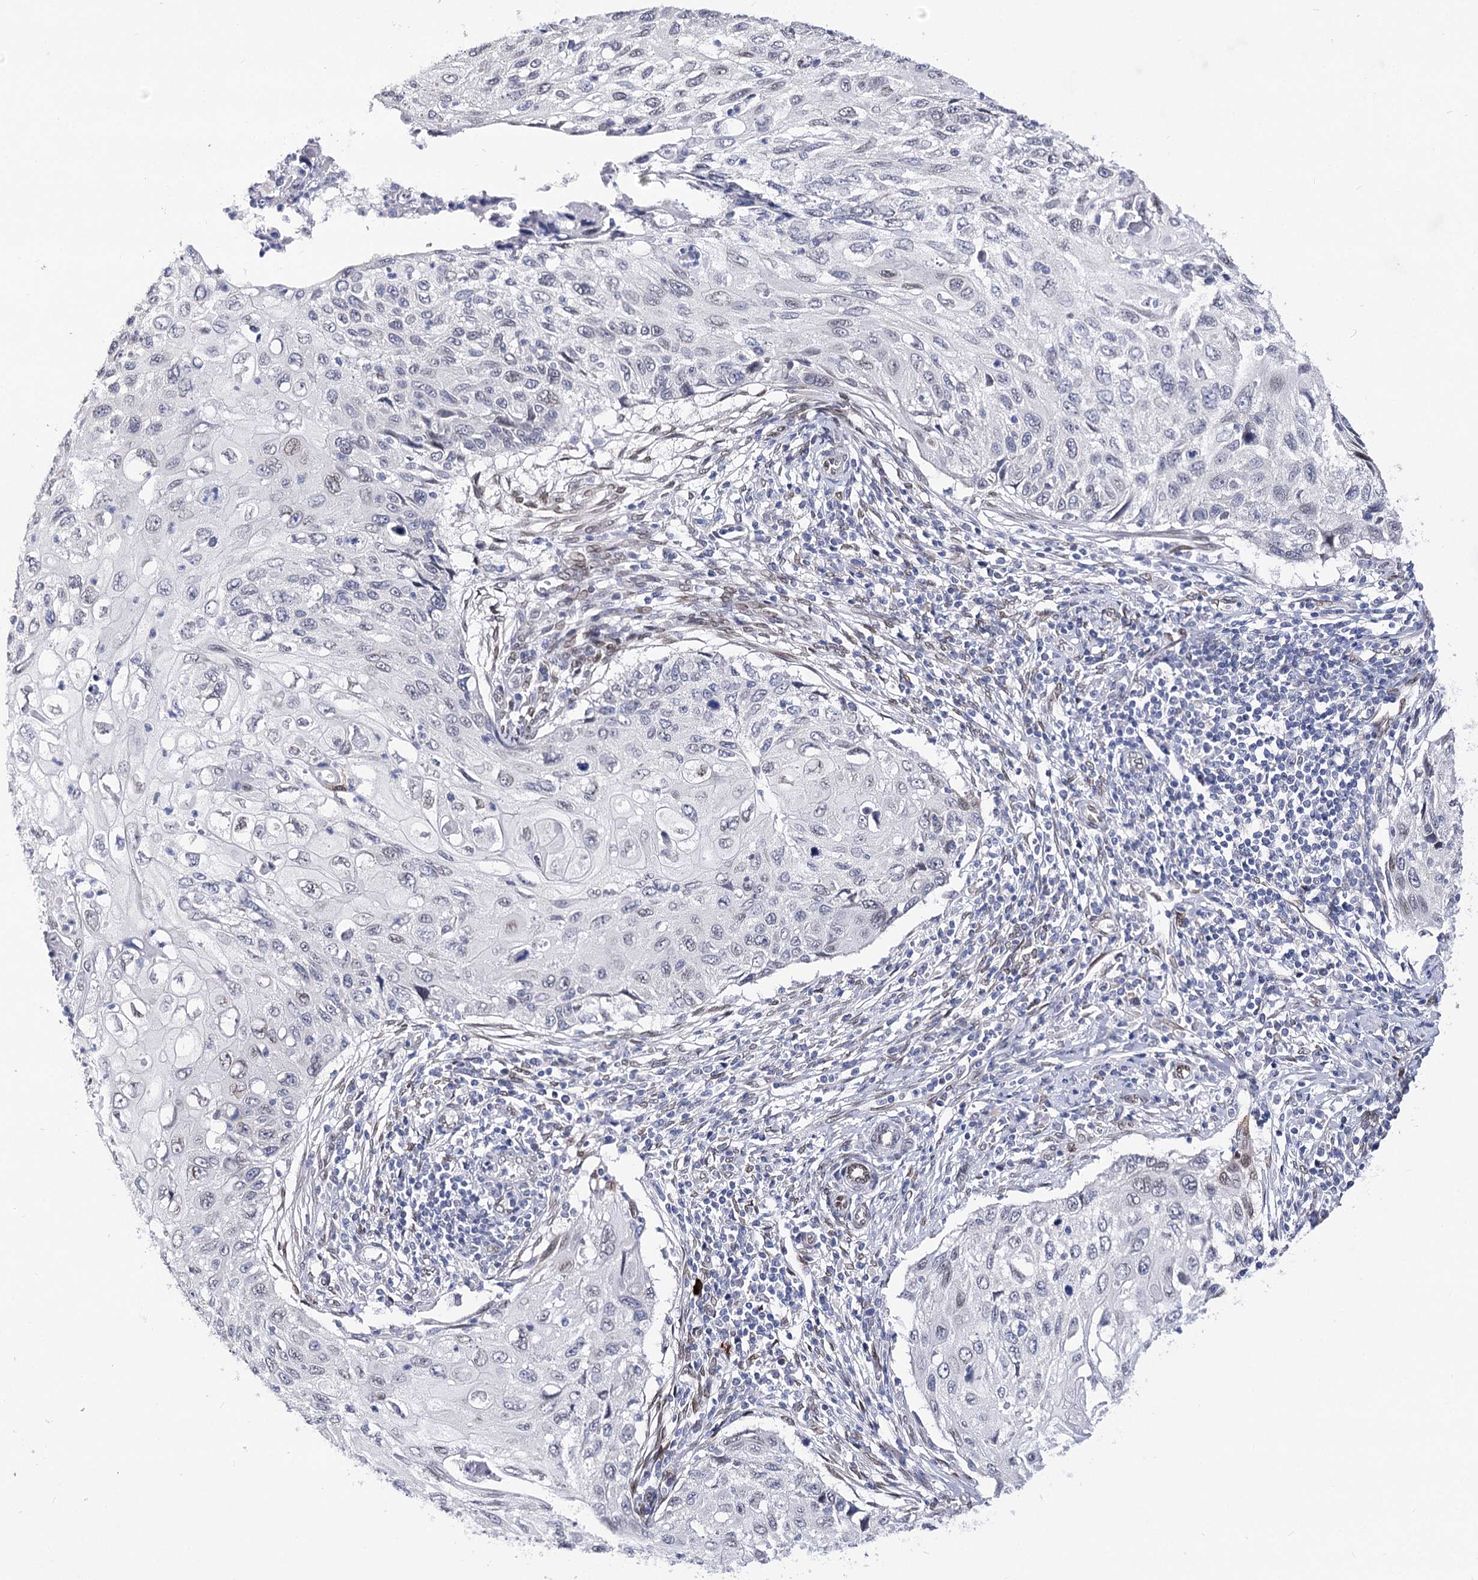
{"staining": {"intensity": "negative", "quantity": "none", "location": "none"}, "tissue": "cervical cancer", "cell_type": "Tumor cells", "image_type": "cancer", "snomed": [{"axis": "morphology", "description": "Squamous cell carcinoma, NOS"}, {"axis": "topography", "description": "Cervix"}], "caption": "Squamous cell carcinoma (cervical) stained for a protein using IHC reveals no staining tumor cells.", "gene": "TMEM201", "patient": {"sex": "female", "age": 70}}